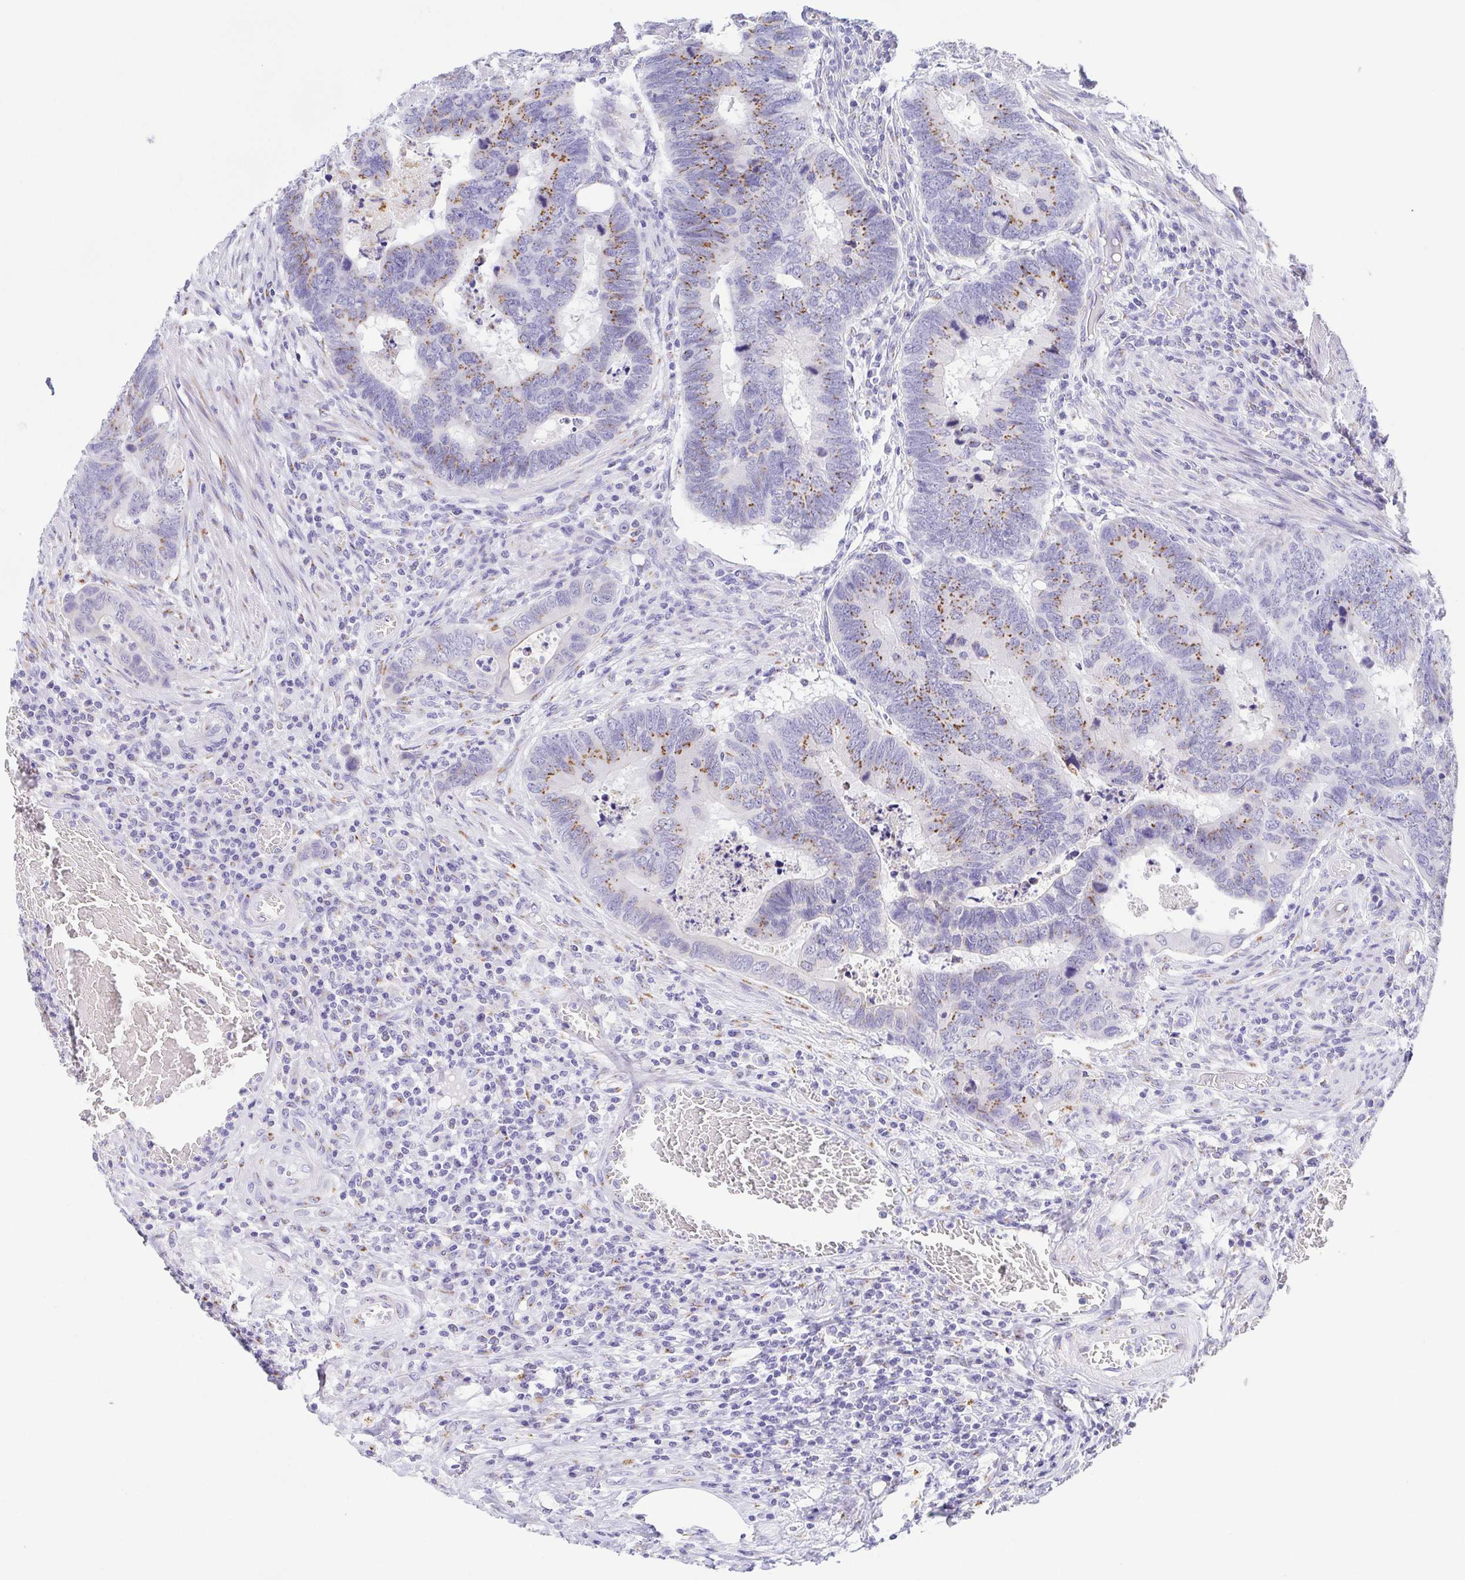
{"staining": {"intensity": "moderate", "quantity": "25%-75%", "location": "cytoplasmic/membranous"}, "tissue": "colorectal cancer", "cell_type": "Tumor cells", "image_type": "cancer", "snomed": [{"axis": "morphology", "description": "Adenocarcinoma, NOS"}, {"axis": "topography", "description": "Colon"}], "caption": "Adenocarcinoma (colorectal) stained for a protein exhibits moderate cytoplasmic/membranous positivity in tumor cells.", "gene": "SULT1B1", "patient": {"sex": "male", "age": 62}}